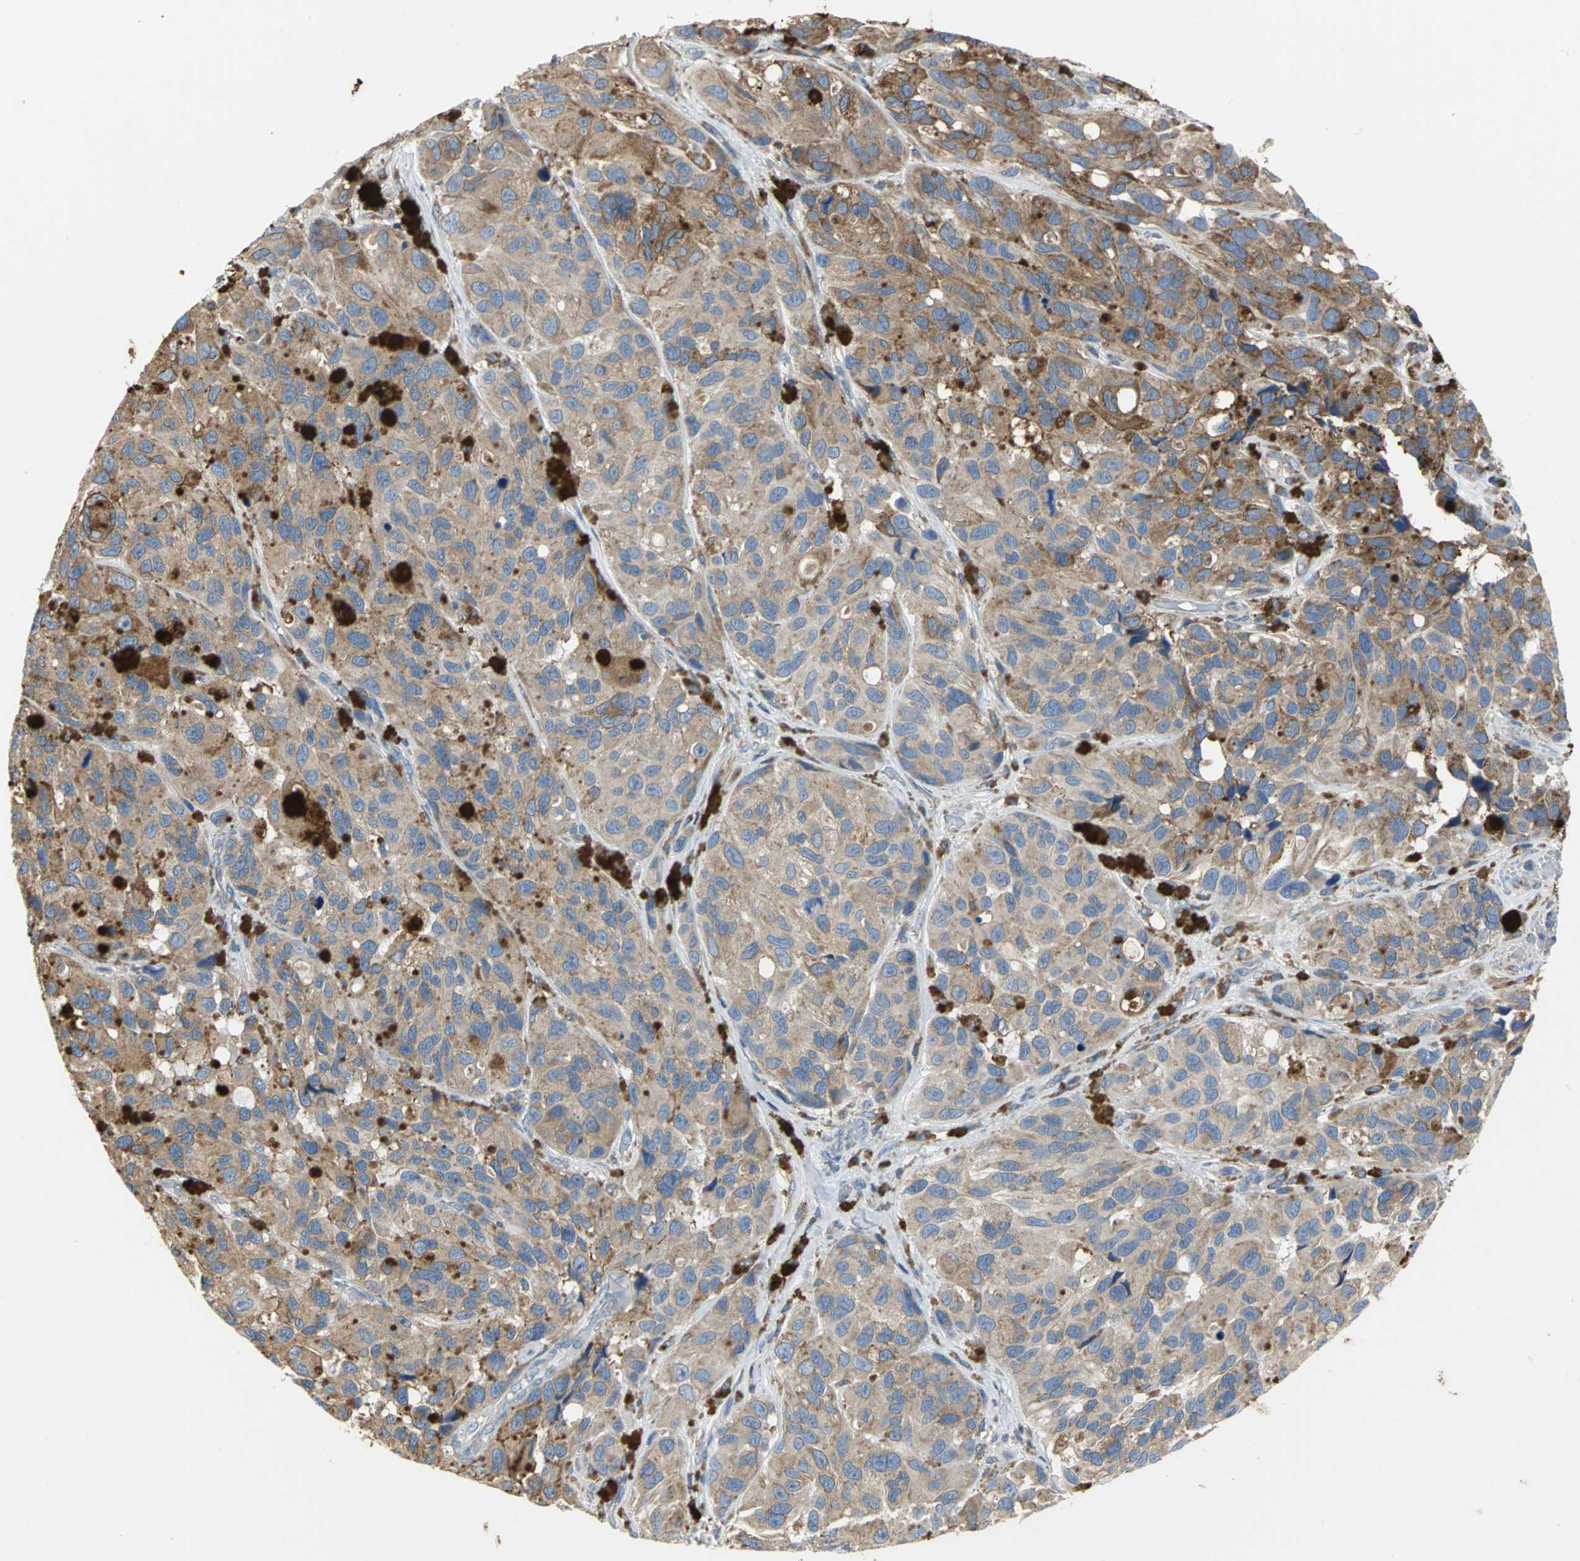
{"staining": {"intensity": "moderate", "quantity": ">75%", "location": "cytoplasmic/membranous"}, "tissue": "melanoma", "cell_type": "Tumor cells", "image_type": "cancer", "snomed": [{"axis": "morphology", "description": "Malignant melanoma, NOS"}, {"axis": "topography", "description": "Skin"}], "caption": "Malignant melanoma stained with immunohistochemistry (IHC) exhibits moderate cytoplasmic/membranous staining in about >75% of tumor cells.", "gene": "SDF2L1", "patient": {"sex": "female", "age": 73}}